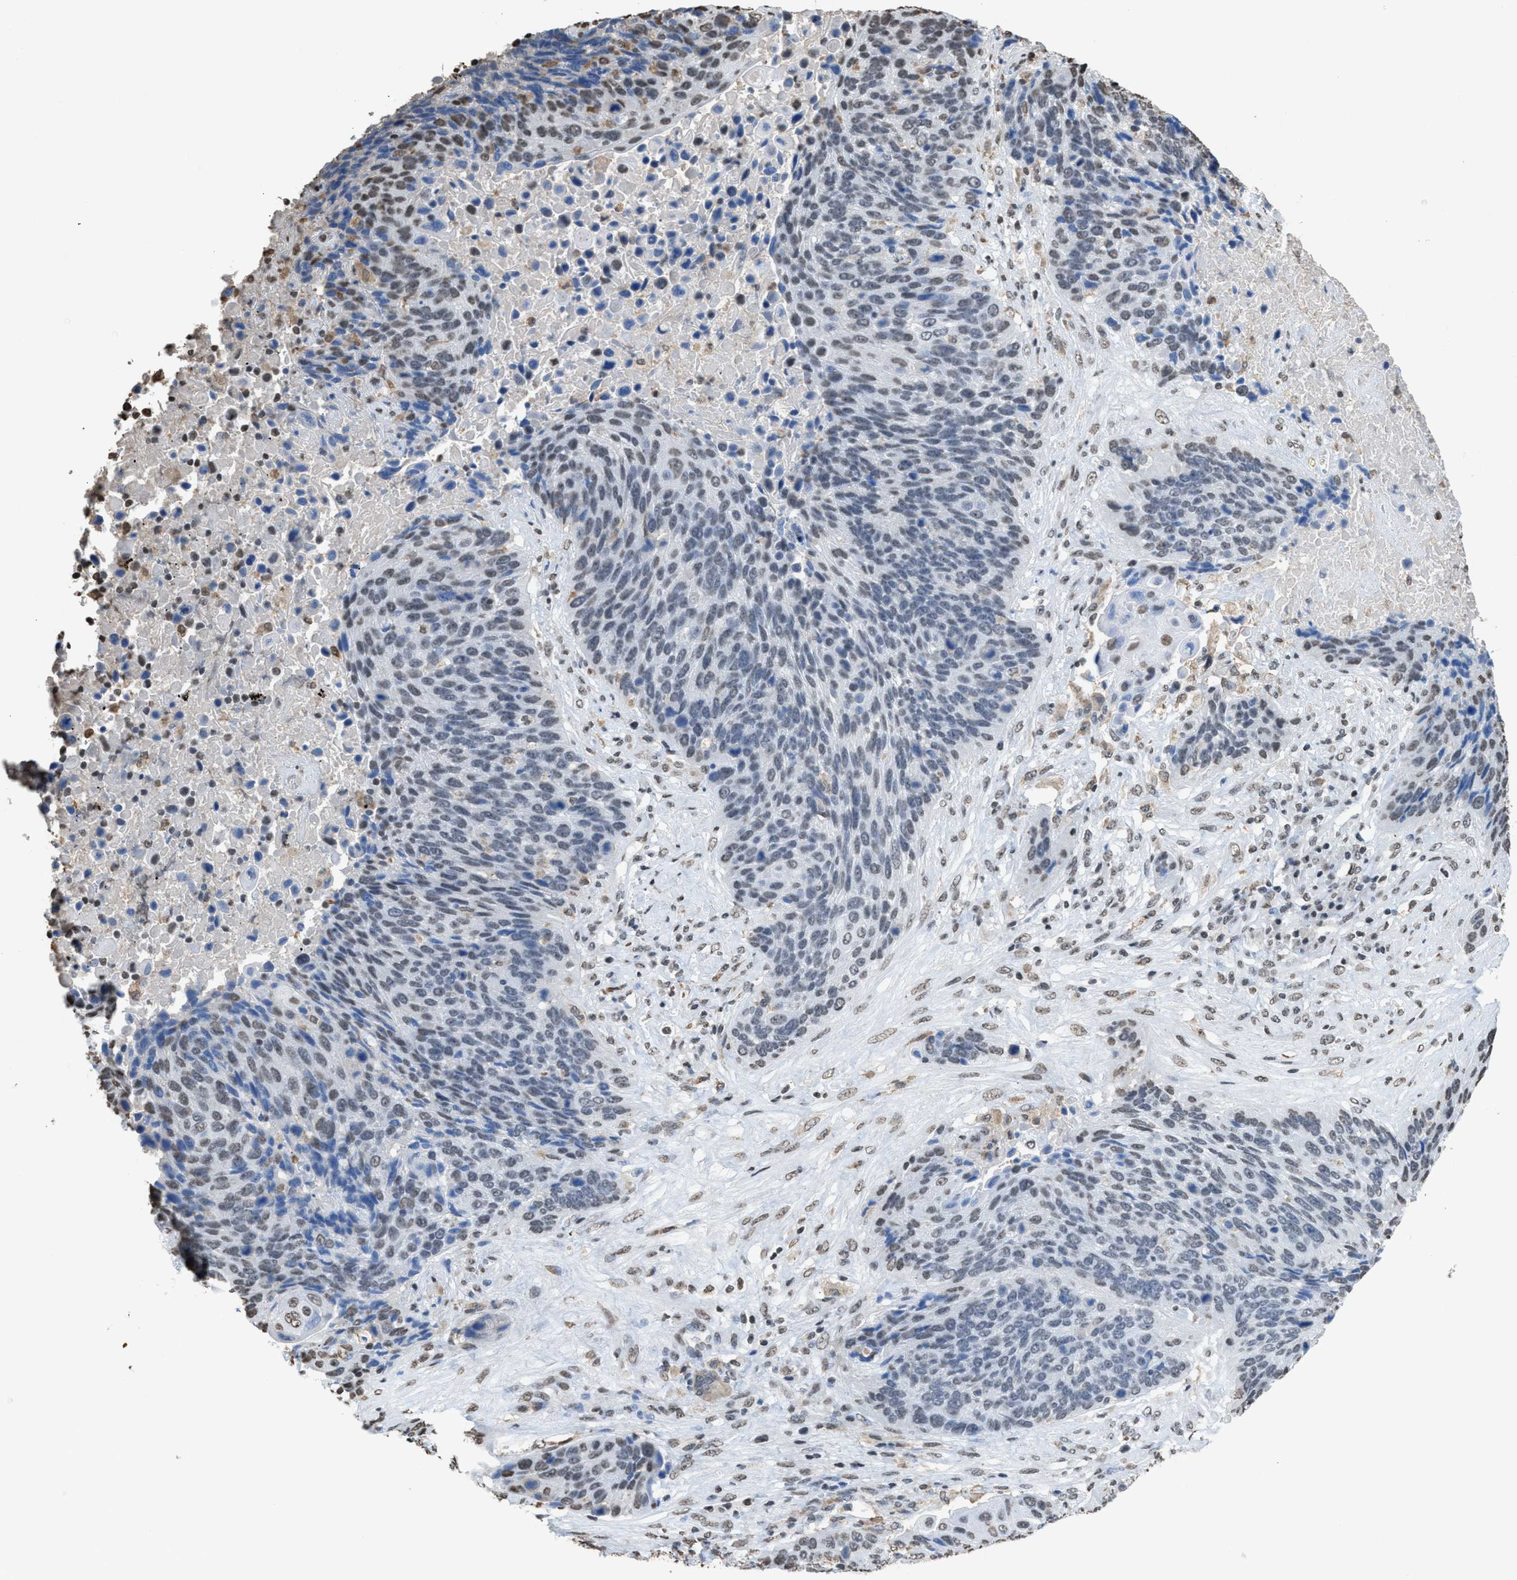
{"staining": {"intensity": "weak", "quantity": "<25%", "location": "nuclear"}, "tissue": "lung cancer", "cell_type": "Tumor cells", "image_type": "cancer", "snomed": [{"axis": "morphology", "description": "Squamous cell carcinoma, NOS"}, {"axis": "topography", "description": "Lung"}], "caption": "Lung squamous cell carcinoma was stained to show a protein in brown. There is no significant positivity in tumor cells. (Immunohistochemistry (ihc), brightfield microscopy, high magnification).", "gene": "NUP88", "patient": {"sex": "male", "age": 66}}